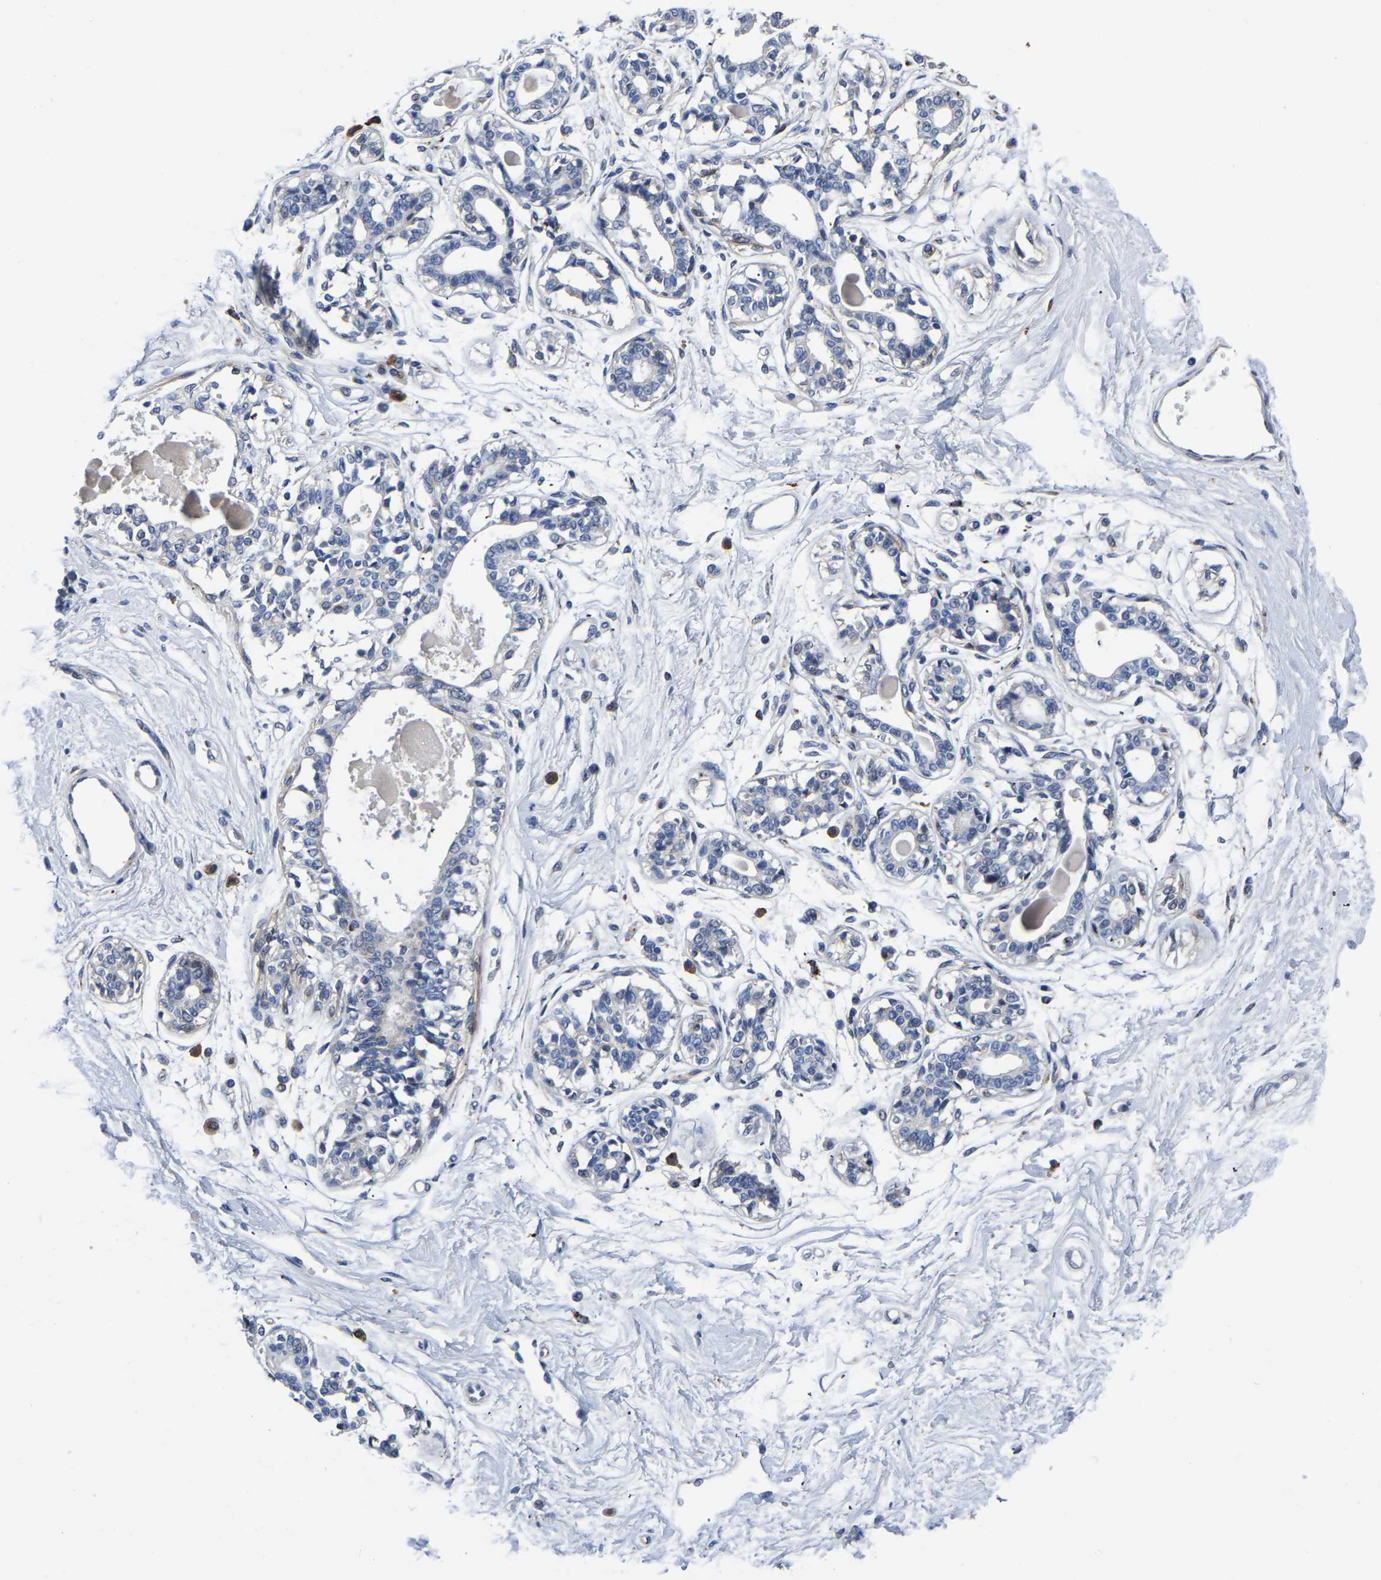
{"staining": {"intensity": "negative", "quantity": "none", "location": "none"}, "tissue": "breast", "cell_type": "Adipocytes", "image_type": "normal", "snomed": [{"axis": "morphology", "description": "Normal tissue, NOS"}, {"axis": "topography", "description": "Breast"}], "caption": "Adipocytes are negative for protein expression in benign human breast. The staining was performed using DAB to visualize the protein expression in brown, while the nuclei were stained in blue with hematoxylin (Magnification: 20x).", "gene": "PDLIM7", "patient": {"sex": "female", "age": 45}}